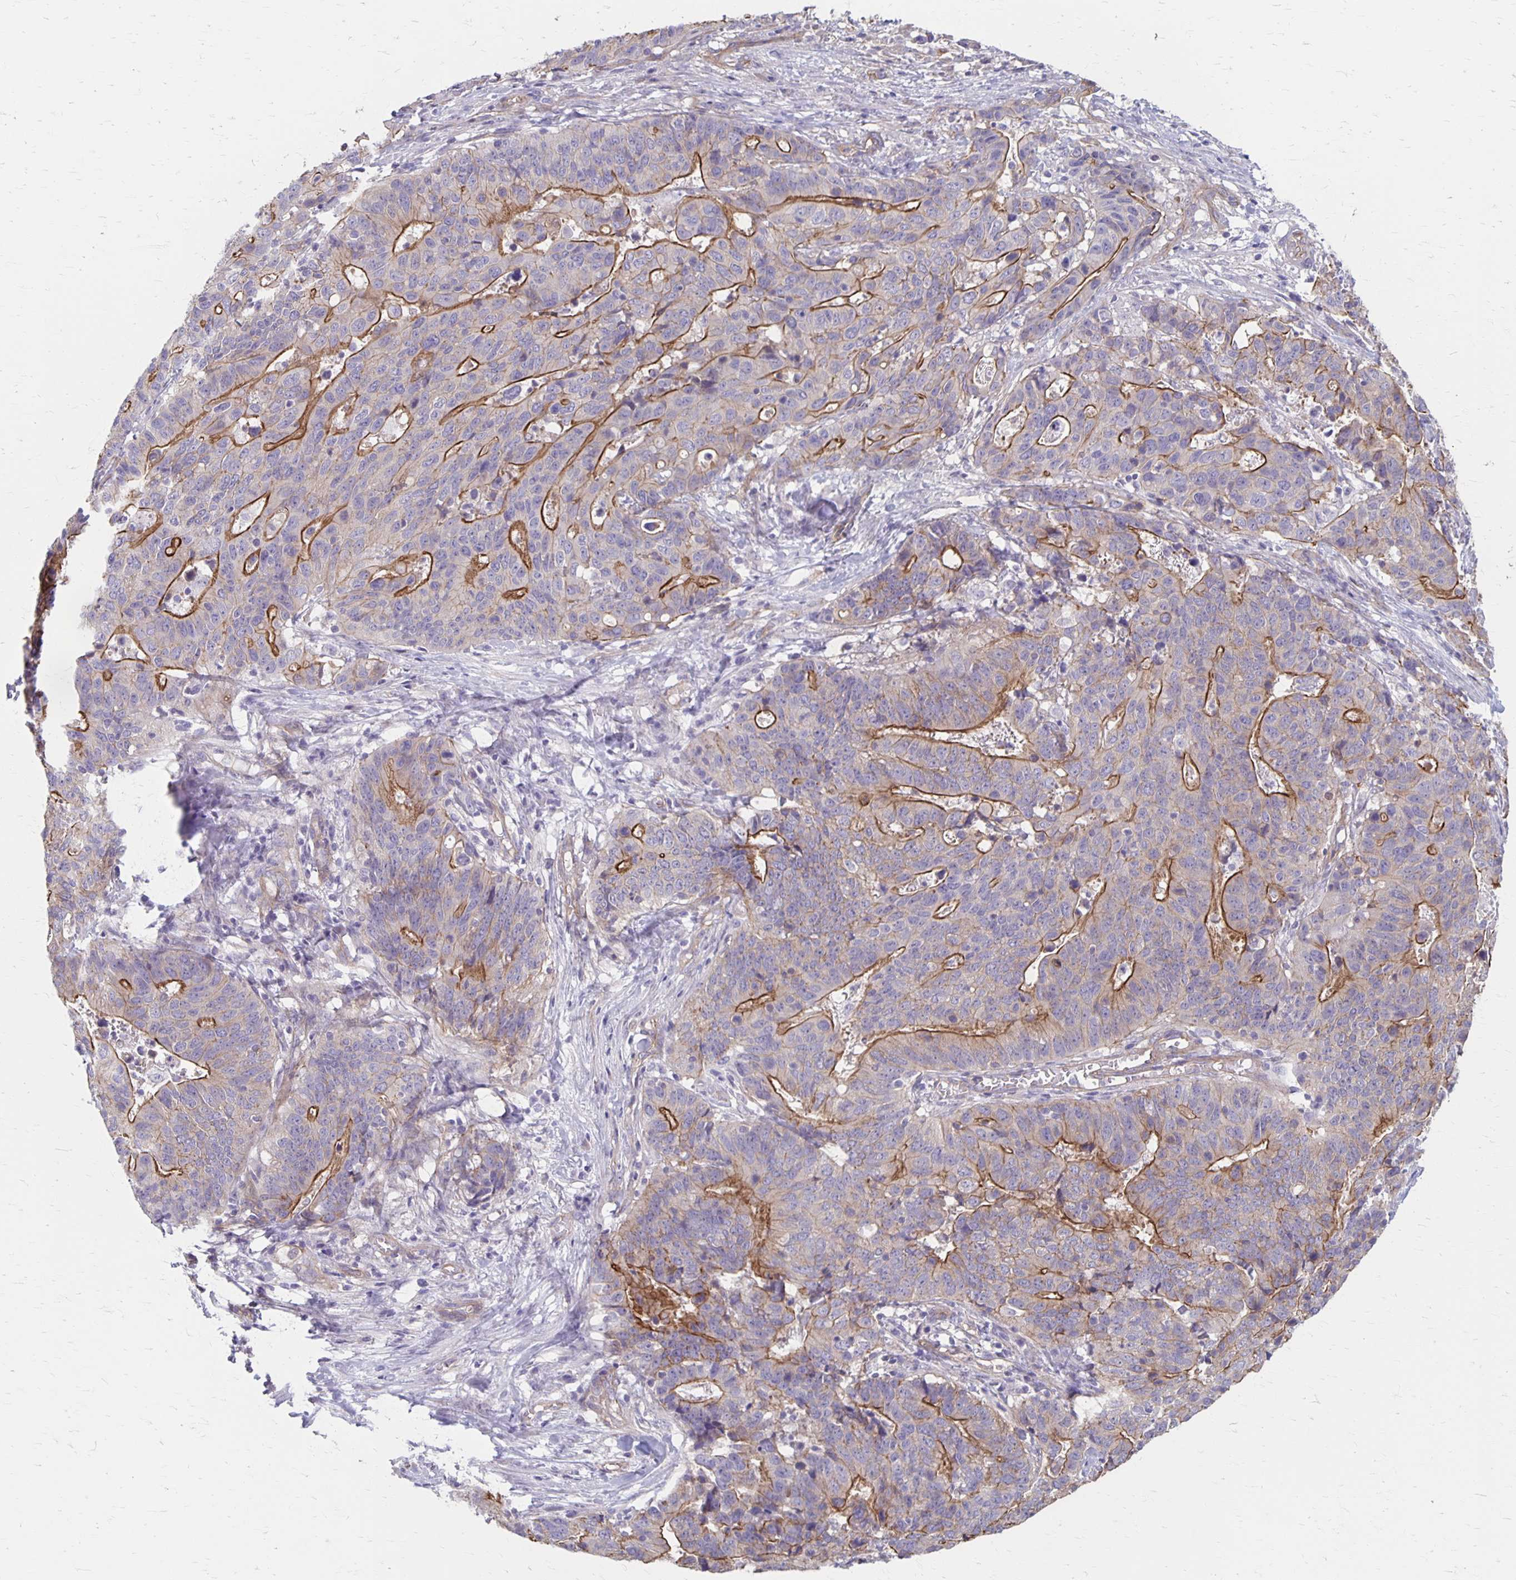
{"staining": {"intensity": "moderate", "quantity": "25%-75%", "location": "cytoplasmic/membranous"}, "tissue": "stomach cancer", "cell_type": "Tumor cells", "image_type": "cancer", "snomed": [{"axis": "morphology", "description": "Adenocarcinoma, NOS"}, {"axis": "topography", "description": "Stomach, upper"}], "caption": "Immunohistochemistry (IHC) of stomach adenocarcinoma demonstrates medium levels of moderate cytoplasmic/membranous expression in approximately 25%-75% of tumor cells.", "gene": "PPP1R3E", "patient": {"sex": "female", "age": 67}}